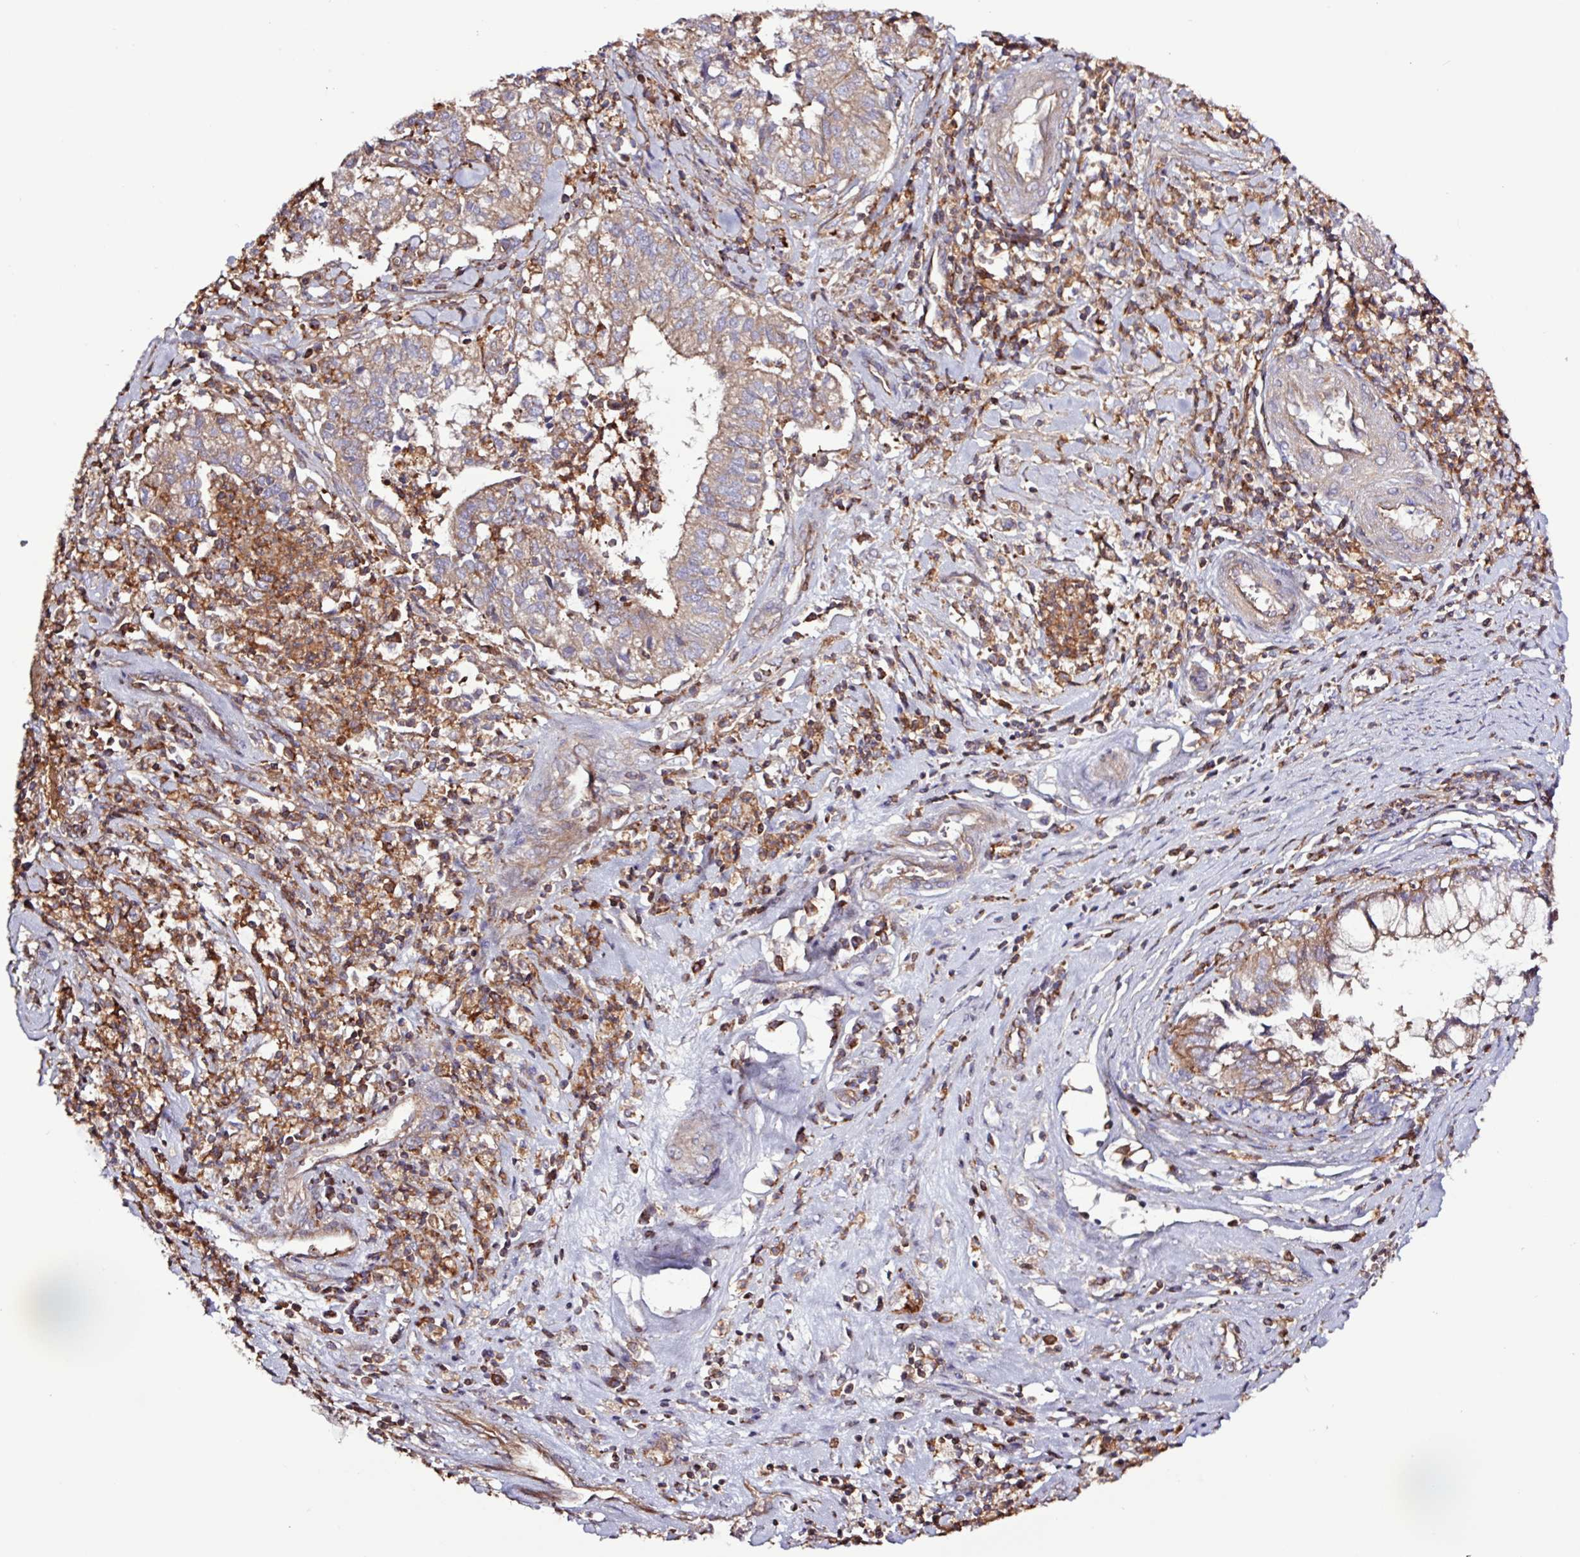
{"staining": {"intensity": "moderate", "quantity": ">75%", "location": "cytoplasmic/membranous"}, "tissue": "cervical cancer", "cell_type": "Tumor cells", "image_type": "cancer", "snomed": [{"axis": "morphology", "description": "Adenocarcinoma, NOS"}, {"axis": "topography", "description": "Cervix"}], "caption": "An immunohistochemistry (IHC) image of tumor tissue is shown. Protein staining in brown shows moderate cytoplasmic/membranous positivity in cervical adenocarcinoma within tumor cells. (DAB (3,3'-diaminobenzidine) = brown stain, brightfield microscopy at high magnification).", "gene": "ACTR3", "patient": {"sex": "female", "age": 44}}